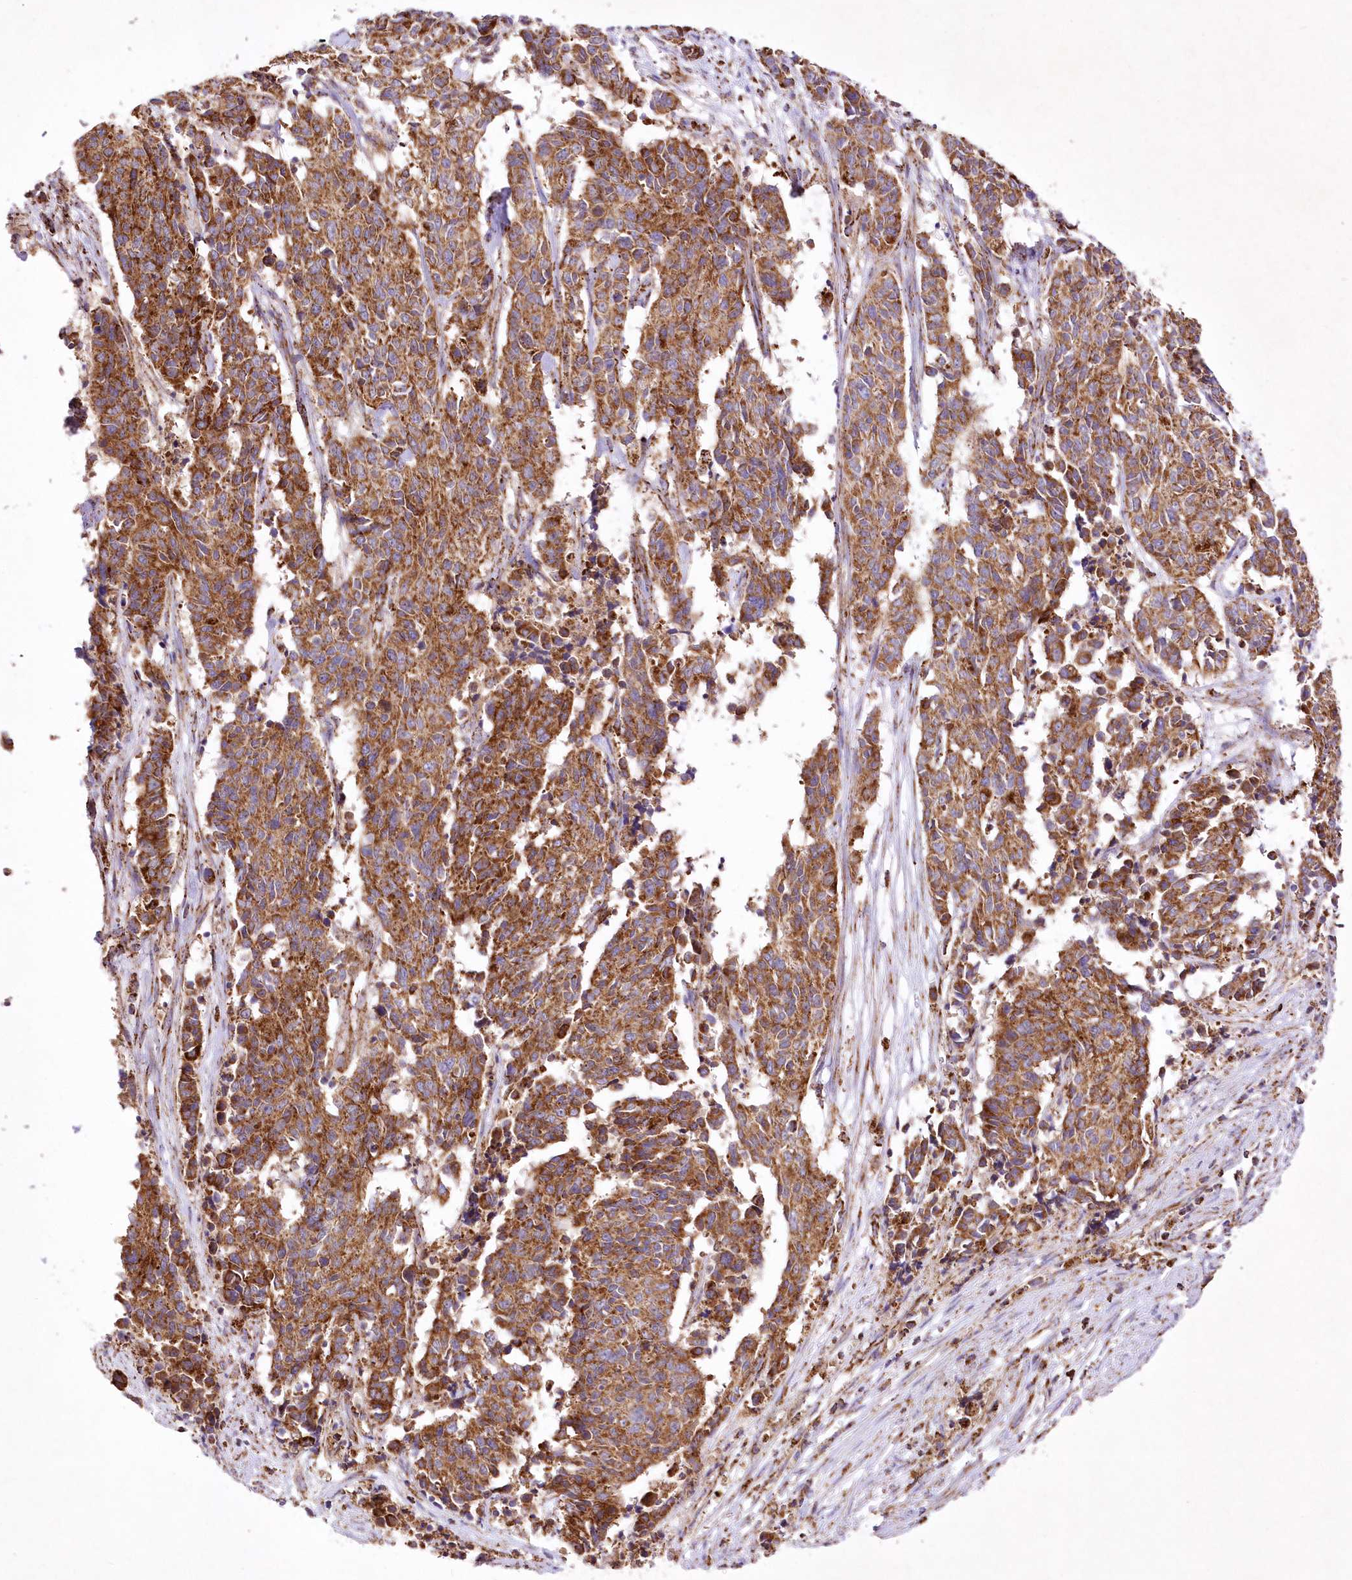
{"staining": {"intensity": "strong", "quantity": ">75%", "location": "cytoplasmic/membranous"}, "tissue": "cervical cancer", "cell_type": "Tumor cells", "image_type": "cancer", "snomed": [{"axis": "morphology", "description": "Normal tissue, NOS"}, {"axis": "morphology", "description": "Squamous cell carcinoma, NOS"}, {"axis": "topography", "description": "Cervix"}], "caption": "High-magnification brightfield microscopy of cervical cancer stained with DAB (brown) and counterstained with hematoxylin (blue). tumor cells exhibit strong cytoplasmic/membranous positivity is identified in about>75% of cells.", "gene": "ASNSD1", "patient": {"sex": "female", "age": 35}}